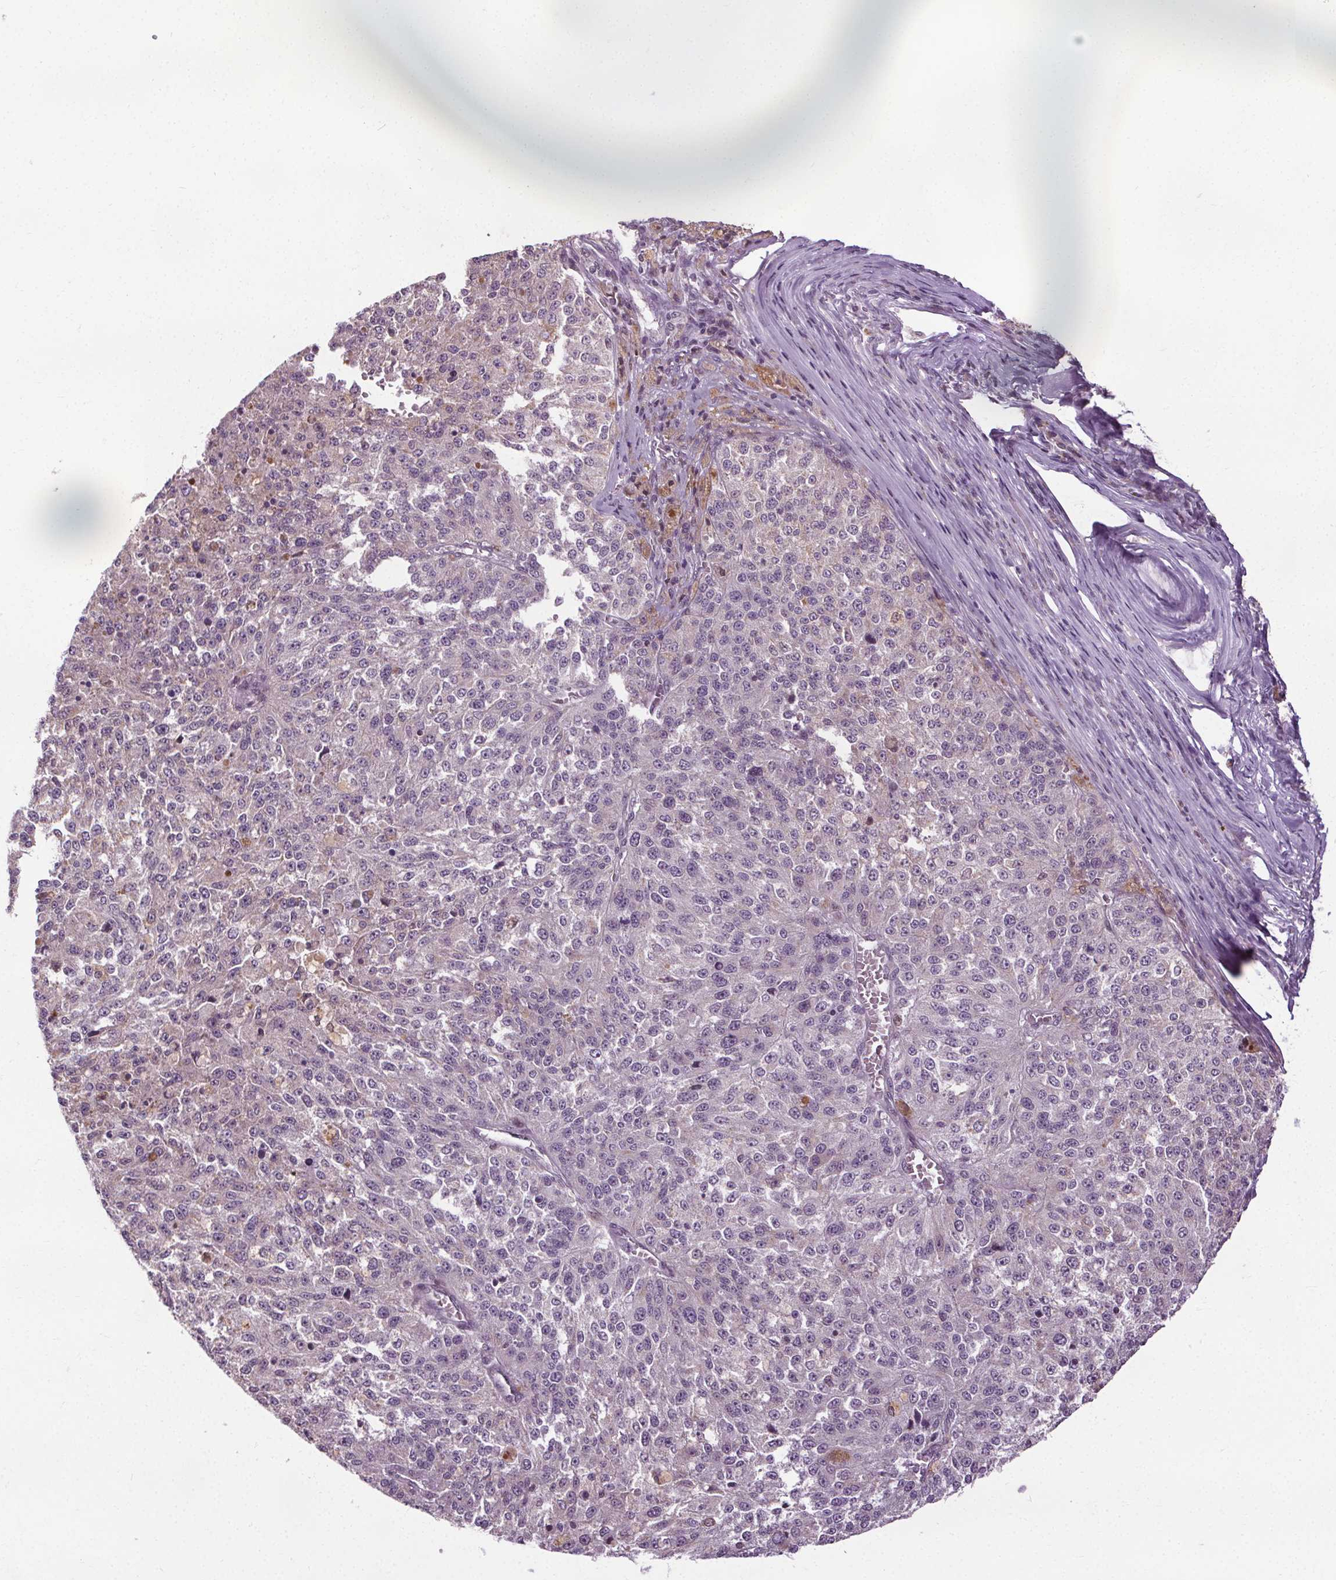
{"staining": {"intensity": "negative", "quantity": "none", "location": "none"}, "tissue": "melanoma", "cell_type": "Tumor cells", "image_type": "cancer", "snomed": [{"axis": "morphology", "description": "Malignant melanoma, Metastatic site"}, {"axis": "topography", "description": "Lymph node"}], "caption": "Protein analysis of malignant melanoma (metastatic site) reveals no significant staining in tumor cells. Brightfield microscopy of immunohistochemistry (IHC) stained with DAB (brown) and hematoxylin (blue), captured at high magnification.", "gene": "LFNG", "patient": {"sex": "female", "age": 64}}